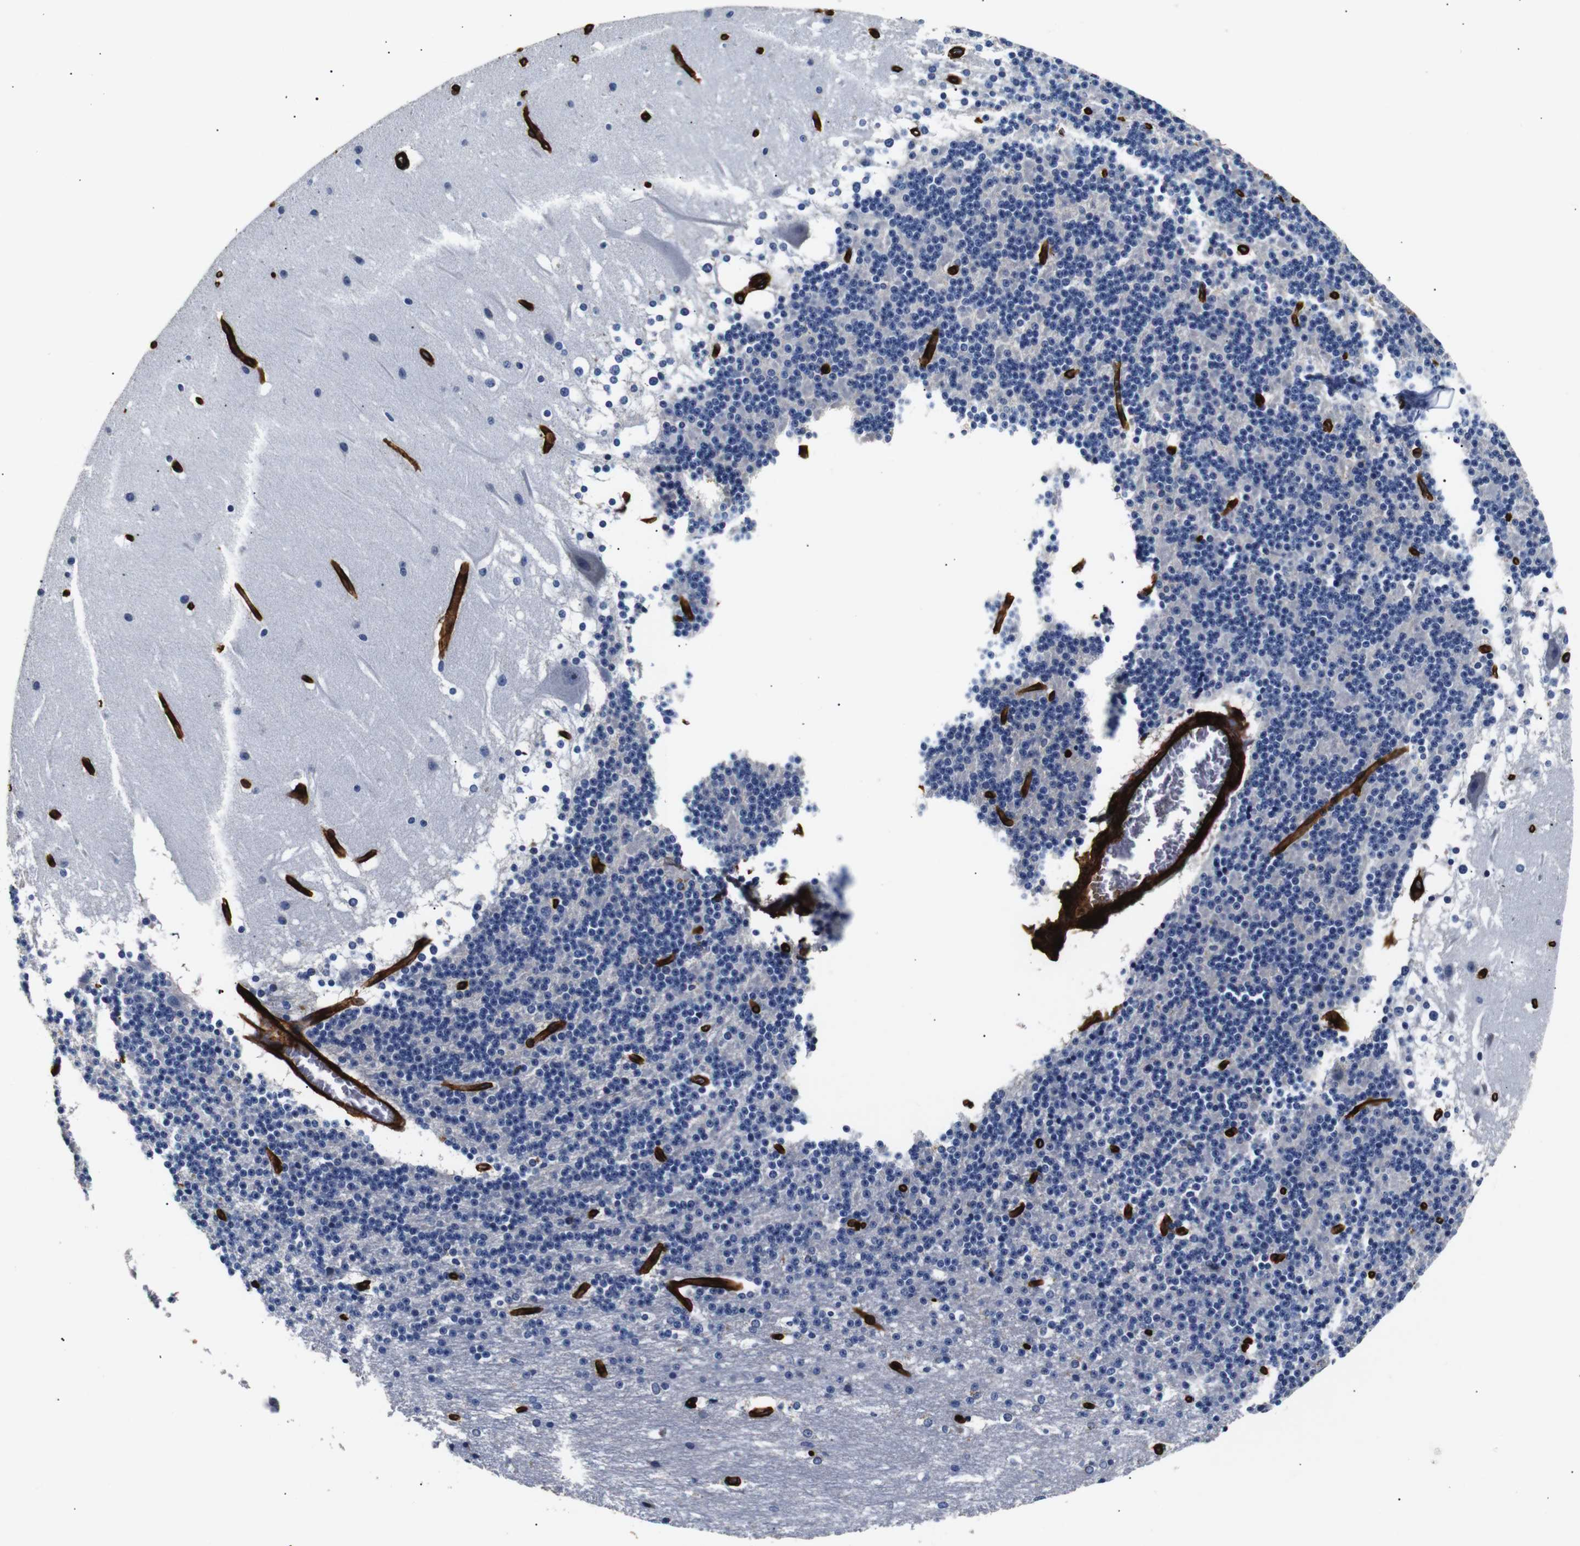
{"staining": {"intensity": "negative", "quantity": "none", "location": "none"}, "tissue": "cerebellum", "cell_type": "Cells in granular layer", "image_type": "normal", "snomed": [{"axis": "morphology", "description": "Normal tissue, NOS"}, {"axis": "topography", "description": "Cerebellum"}], "caption": "An IHC image of normal cerebellum is shown. There is no staining in cells in granular layer of cerebellum.", "gene": "CAV2", "patient": {"sex": "female", "age": 19}}